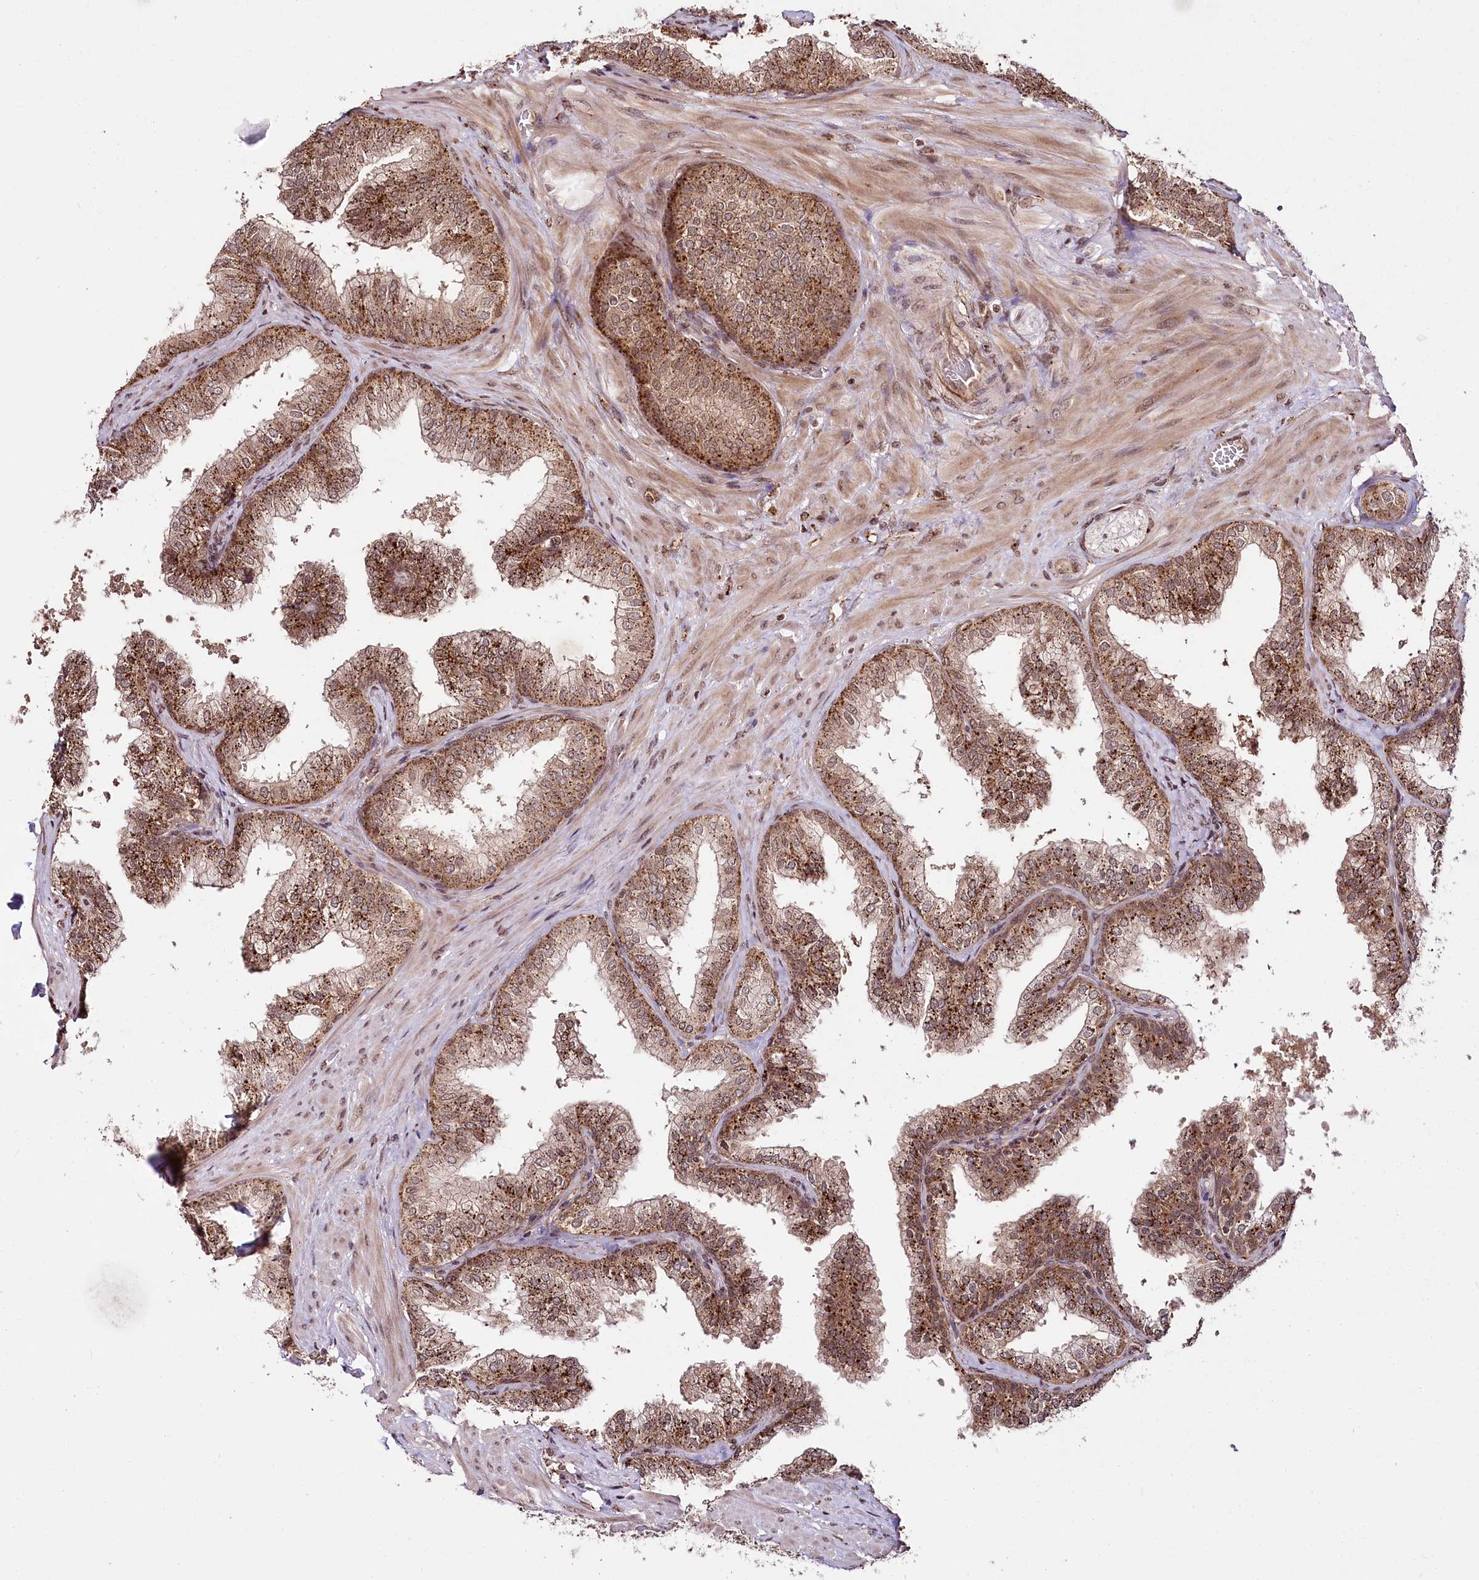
{"staining": {"intensity": "strong", "quantity": ">75%", "location": "cytoplasmic/membranous,nuclear"}, "tissue": "prostate", "cell_type": "Glandular cells", "image_type": "normal", "snomed": [{"axis": "morphology", "description": "Normal tissue, NOS"}, {"axis": "topography", "description": "Prostate"}], "caption": "IHC (DAB (3,3'-diaminobenzidine)) staining of benign human prostate reveals strong cytoplasmic/membranous,nuclear protein staining in approximately >75% of glandular cells. Nuclei are stained in blue.", "gene": "HOXC8", "patient": {"sex": "male", "age": 60}}